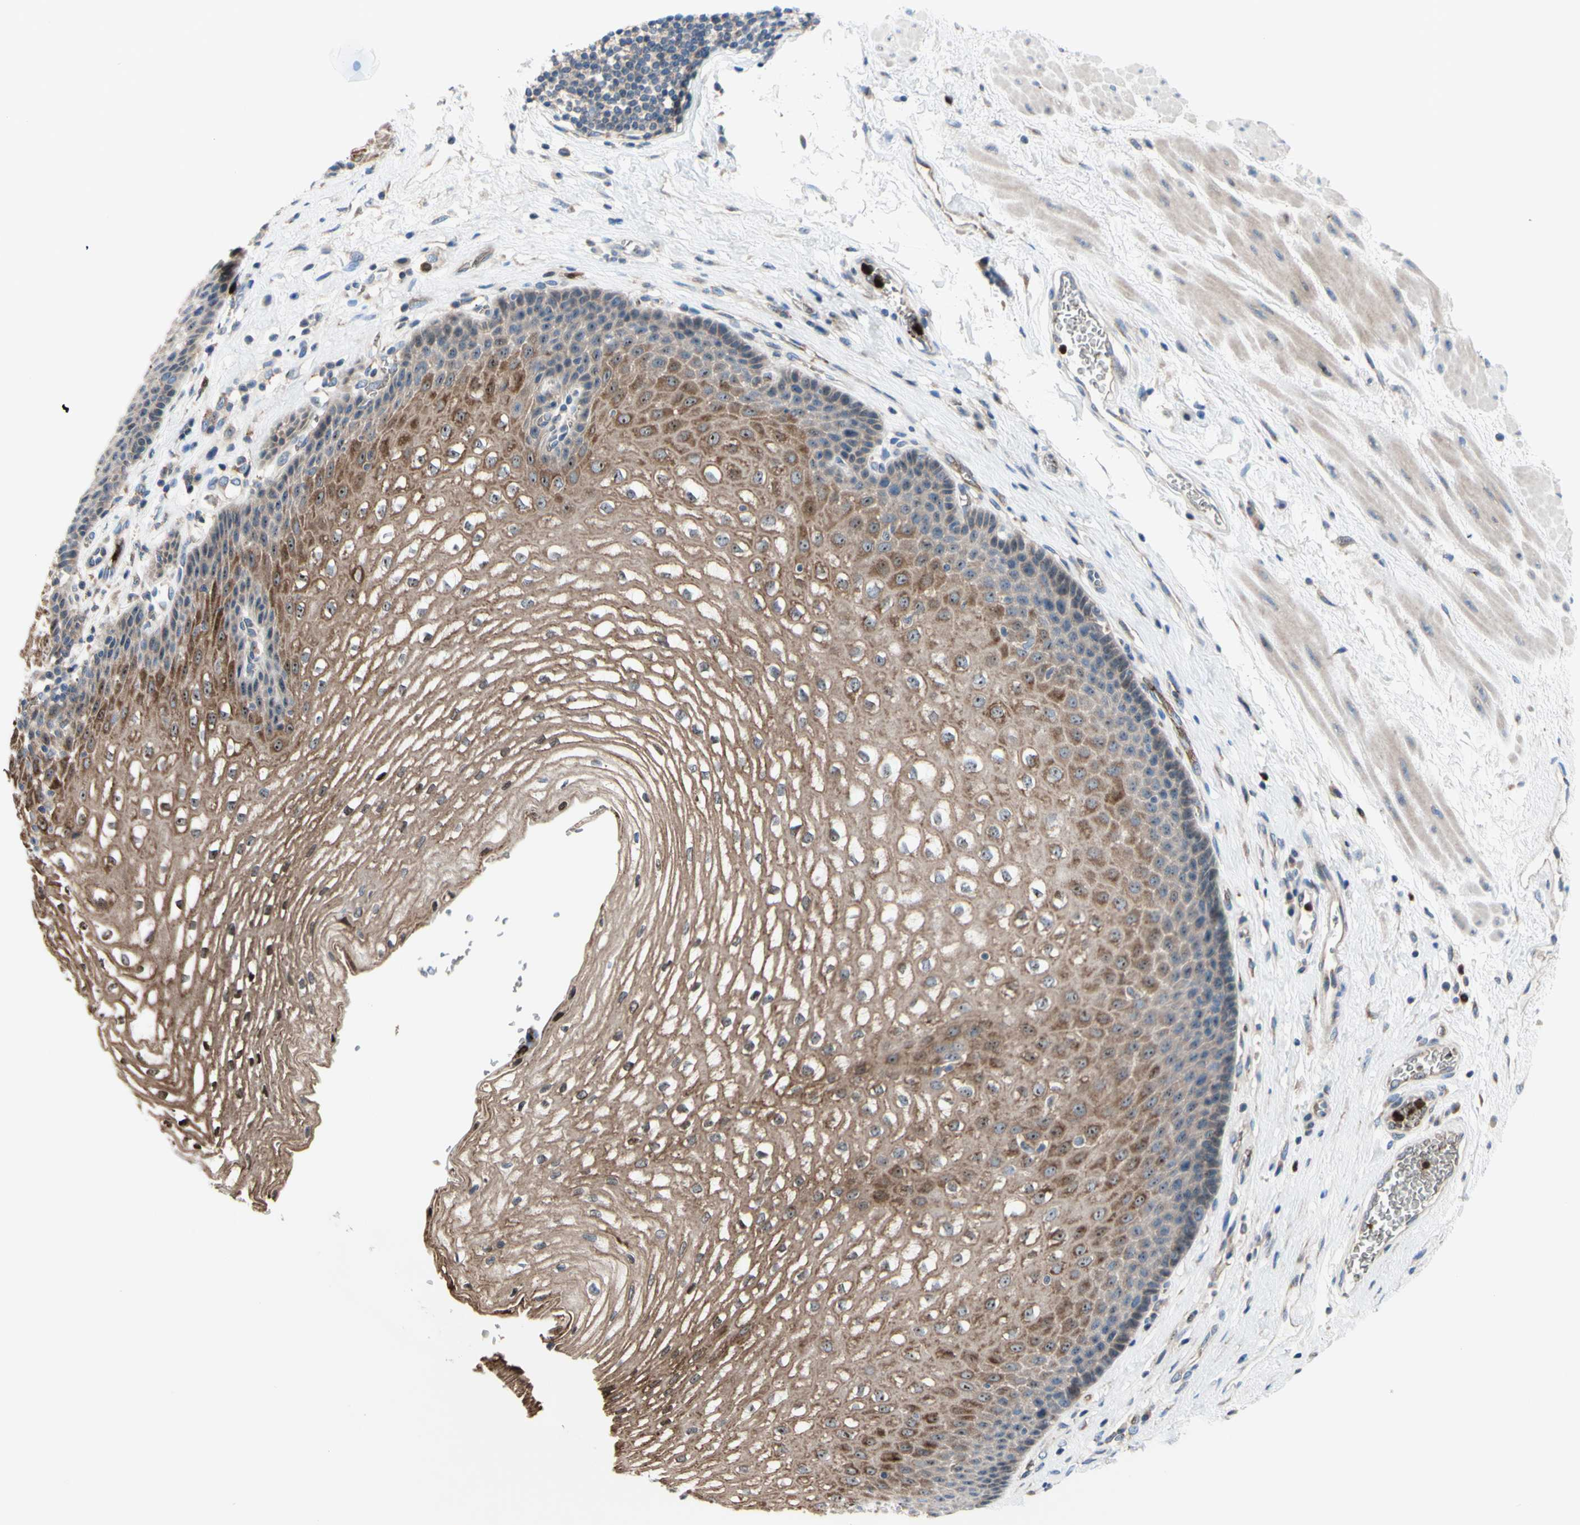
{"staining": {"intensity": "strong", "quantity": ">75%", "location": "cytoplasmic/membranous,nuclear"}, "tissue": "esophagus", "cell_type": "Squamous epithelial cells", "image_type": "normal", "snomed": [{"axis": "morphology", "description": "Normal tissue, NOS"}, {"axis": "topography", "description": "Esophagus"}], "caption": "This micrograph shows benign esophagus stained with IHC to label a protein in brown. The cytoplasmic/membranous,nuclear of squamous epithelial cells show strong positivity for the protein. Nuclei are counter-stained blue.", "gene": "USP9X", "patient": {"sex": "male", "age": 48}}